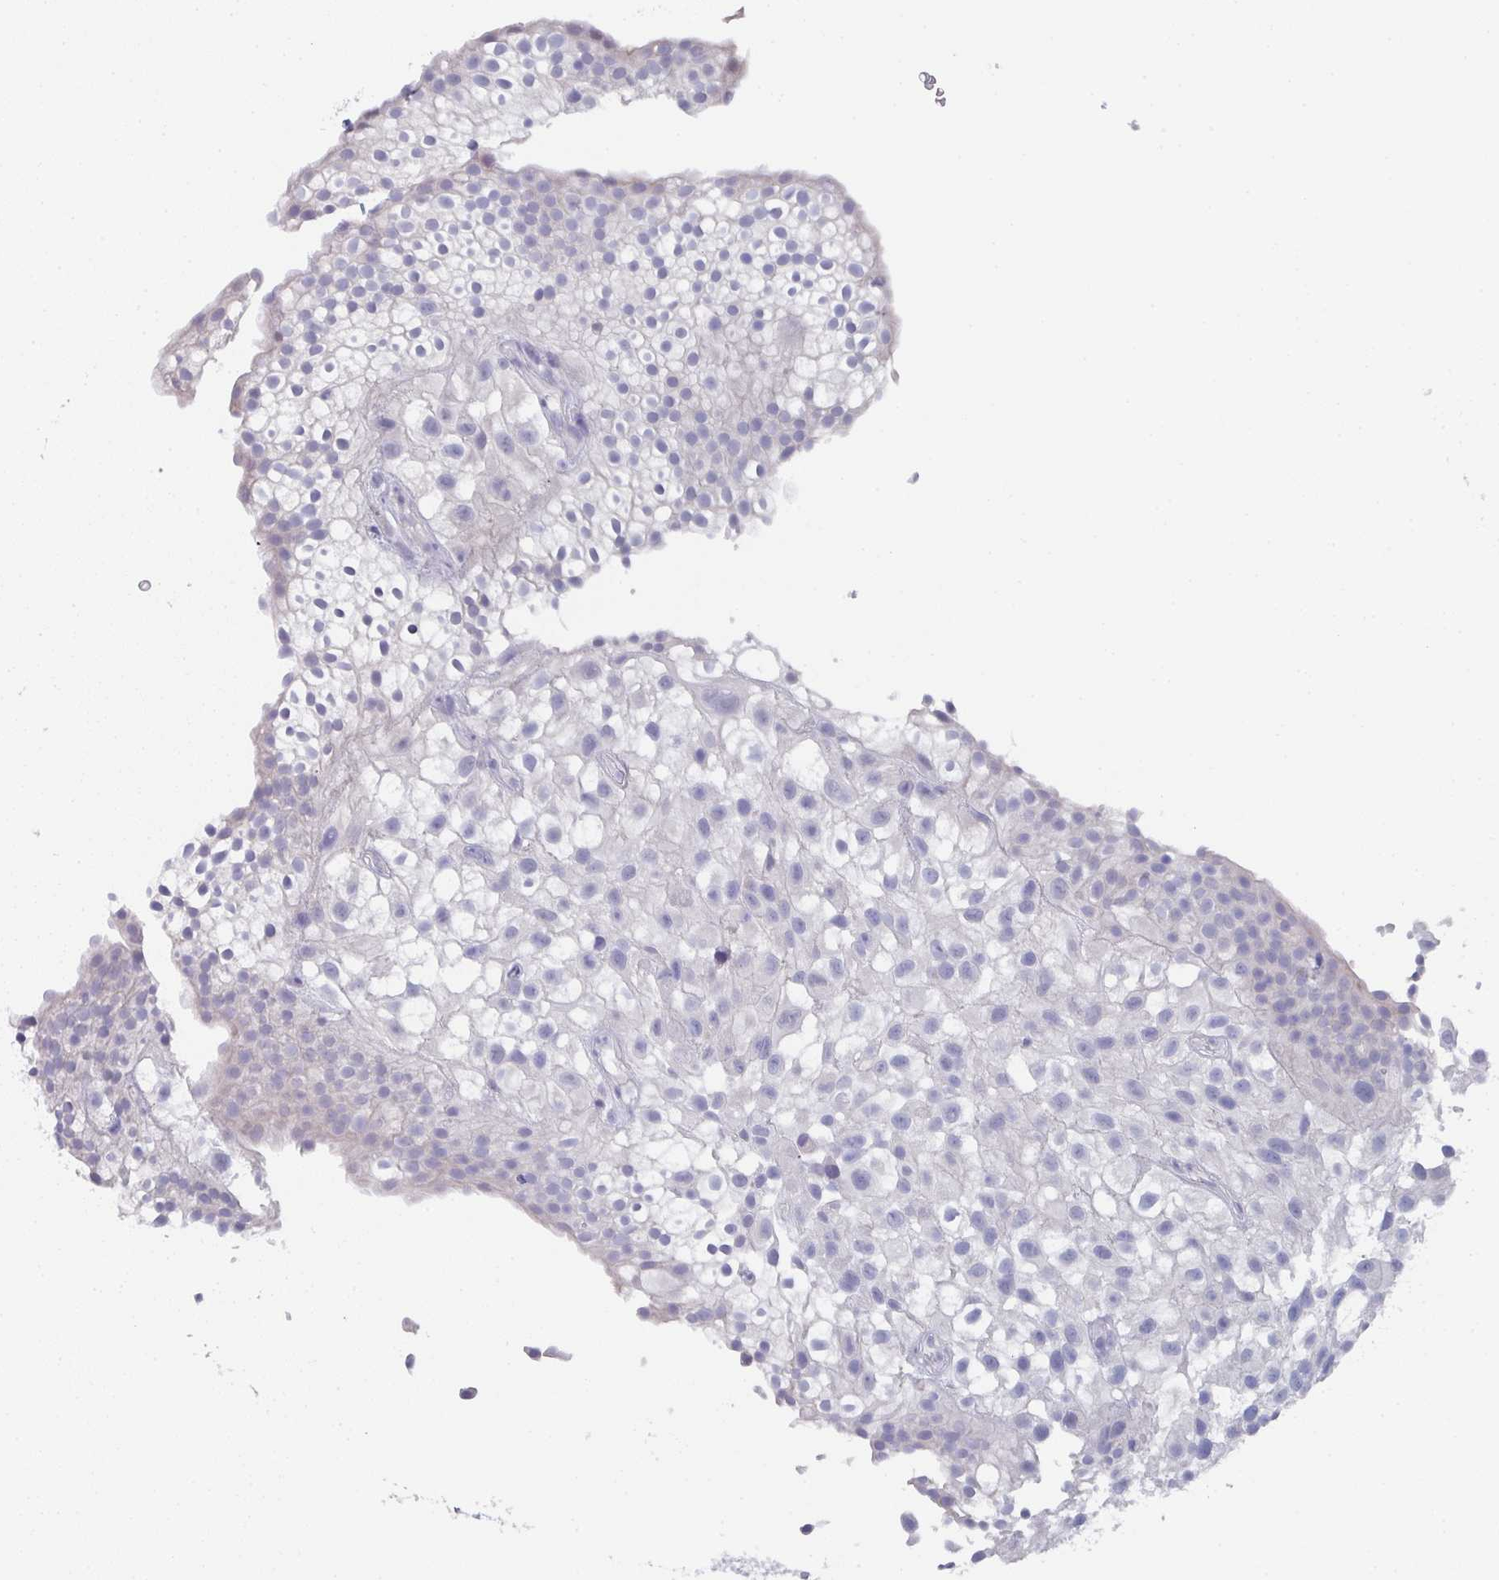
{"staining": {"intensity": "negative", "quantity": "none", "location": "none"}, "tissue": "urothelial cancer", "cell_type": "Tumor cells", "image_type": "cancer", "snomed": [{"axis": "morphology", "description": "Urothelial carcinoma, High grade"}, {"axis": "topography", "description": "Urinary bladder"}], "caption": "This histopathology image is of urothelial carcinoma (high-grade) stained with immunohistochemistry (IHC) to label a protein in brown with the nuclei are counter-stained blue. There is no positivity in tumor cells.", "gene": "DYDC2", "patient": {"sex": "male", "age": 56}}